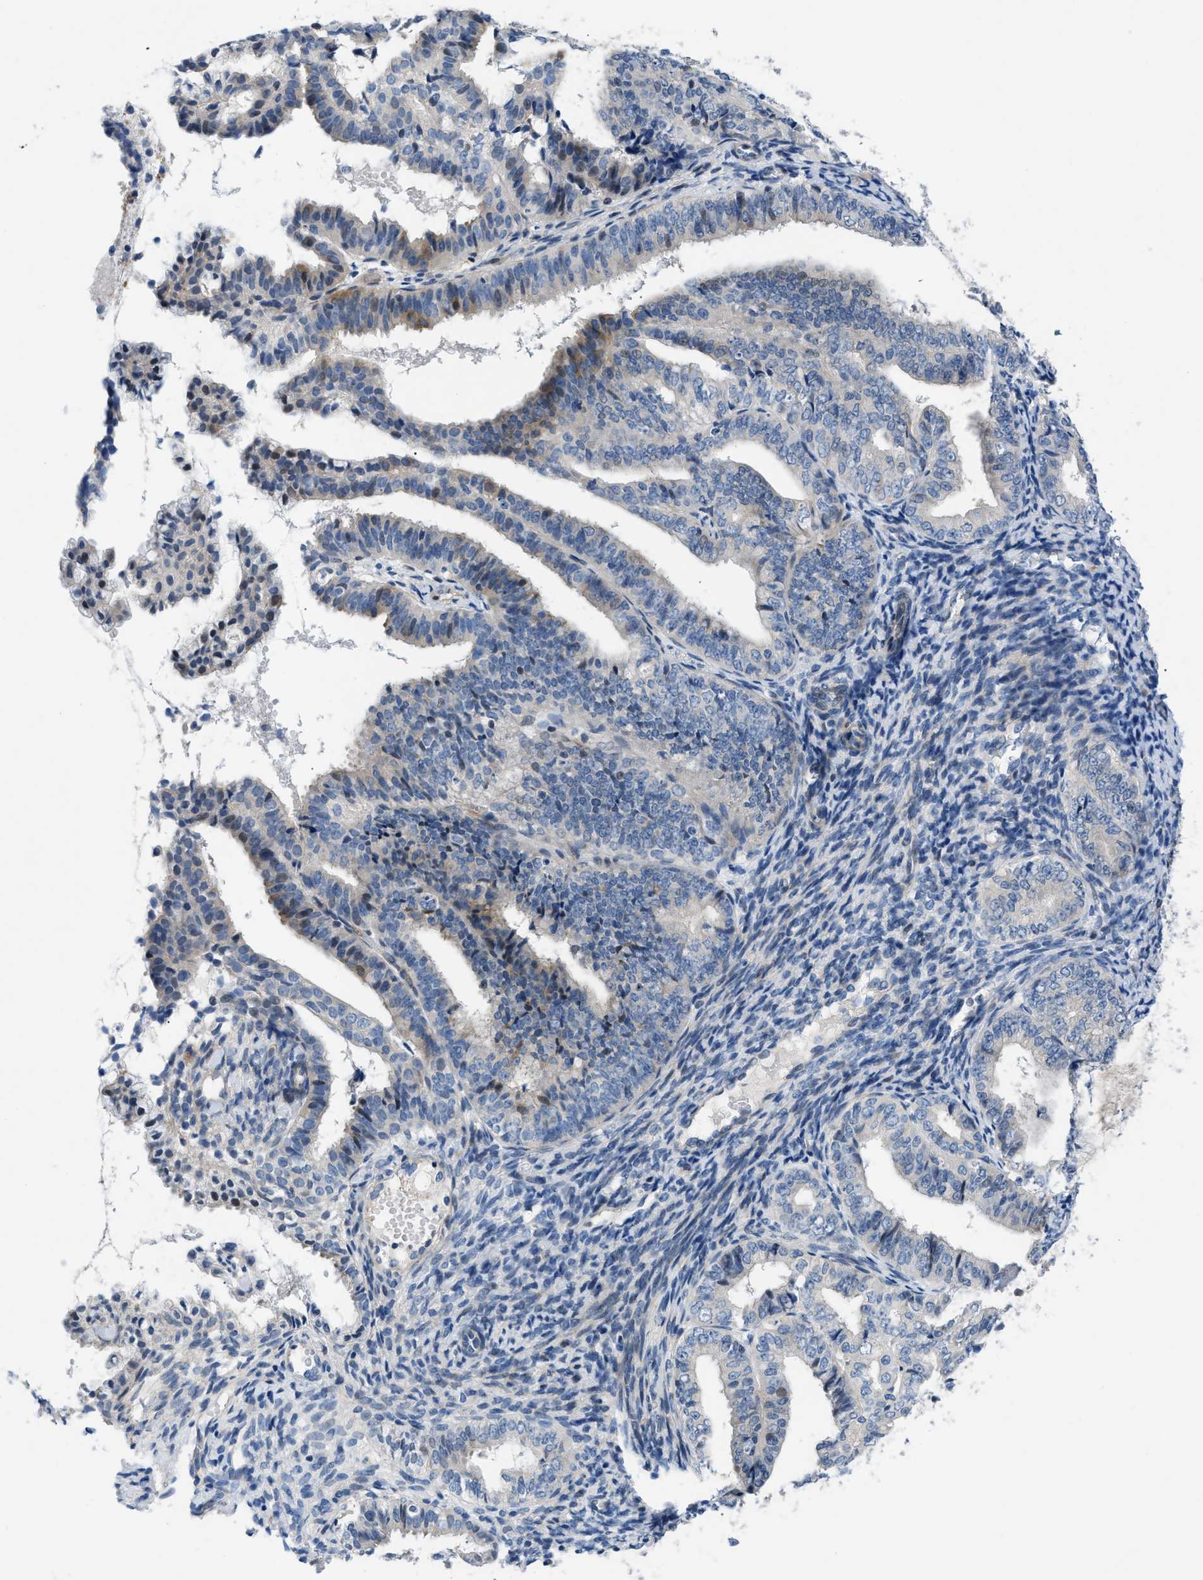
{"staining": {"intensity": "moderate", "quantity": "<25%", "location": "cytoplasmic/membranous,nuclear"}, "tissue": "endometrial cancer", "cell_type": "Tumor cells", "image_type": "cancer", "snomed": [{"axis": "morphology", "description": "Adenocarcinoma, NOS"}, {"axis": "topography", "description": "Endometrium"}], "caption": "Protein analysis of endometrial cancer (adenocarcinoma) tissue displays moderate cytoplasmic/membranous and nuclear expression in about <25% of tumor cells.", "gene": "FDCSP", "patient": {"sex": "female", "age": 63}}